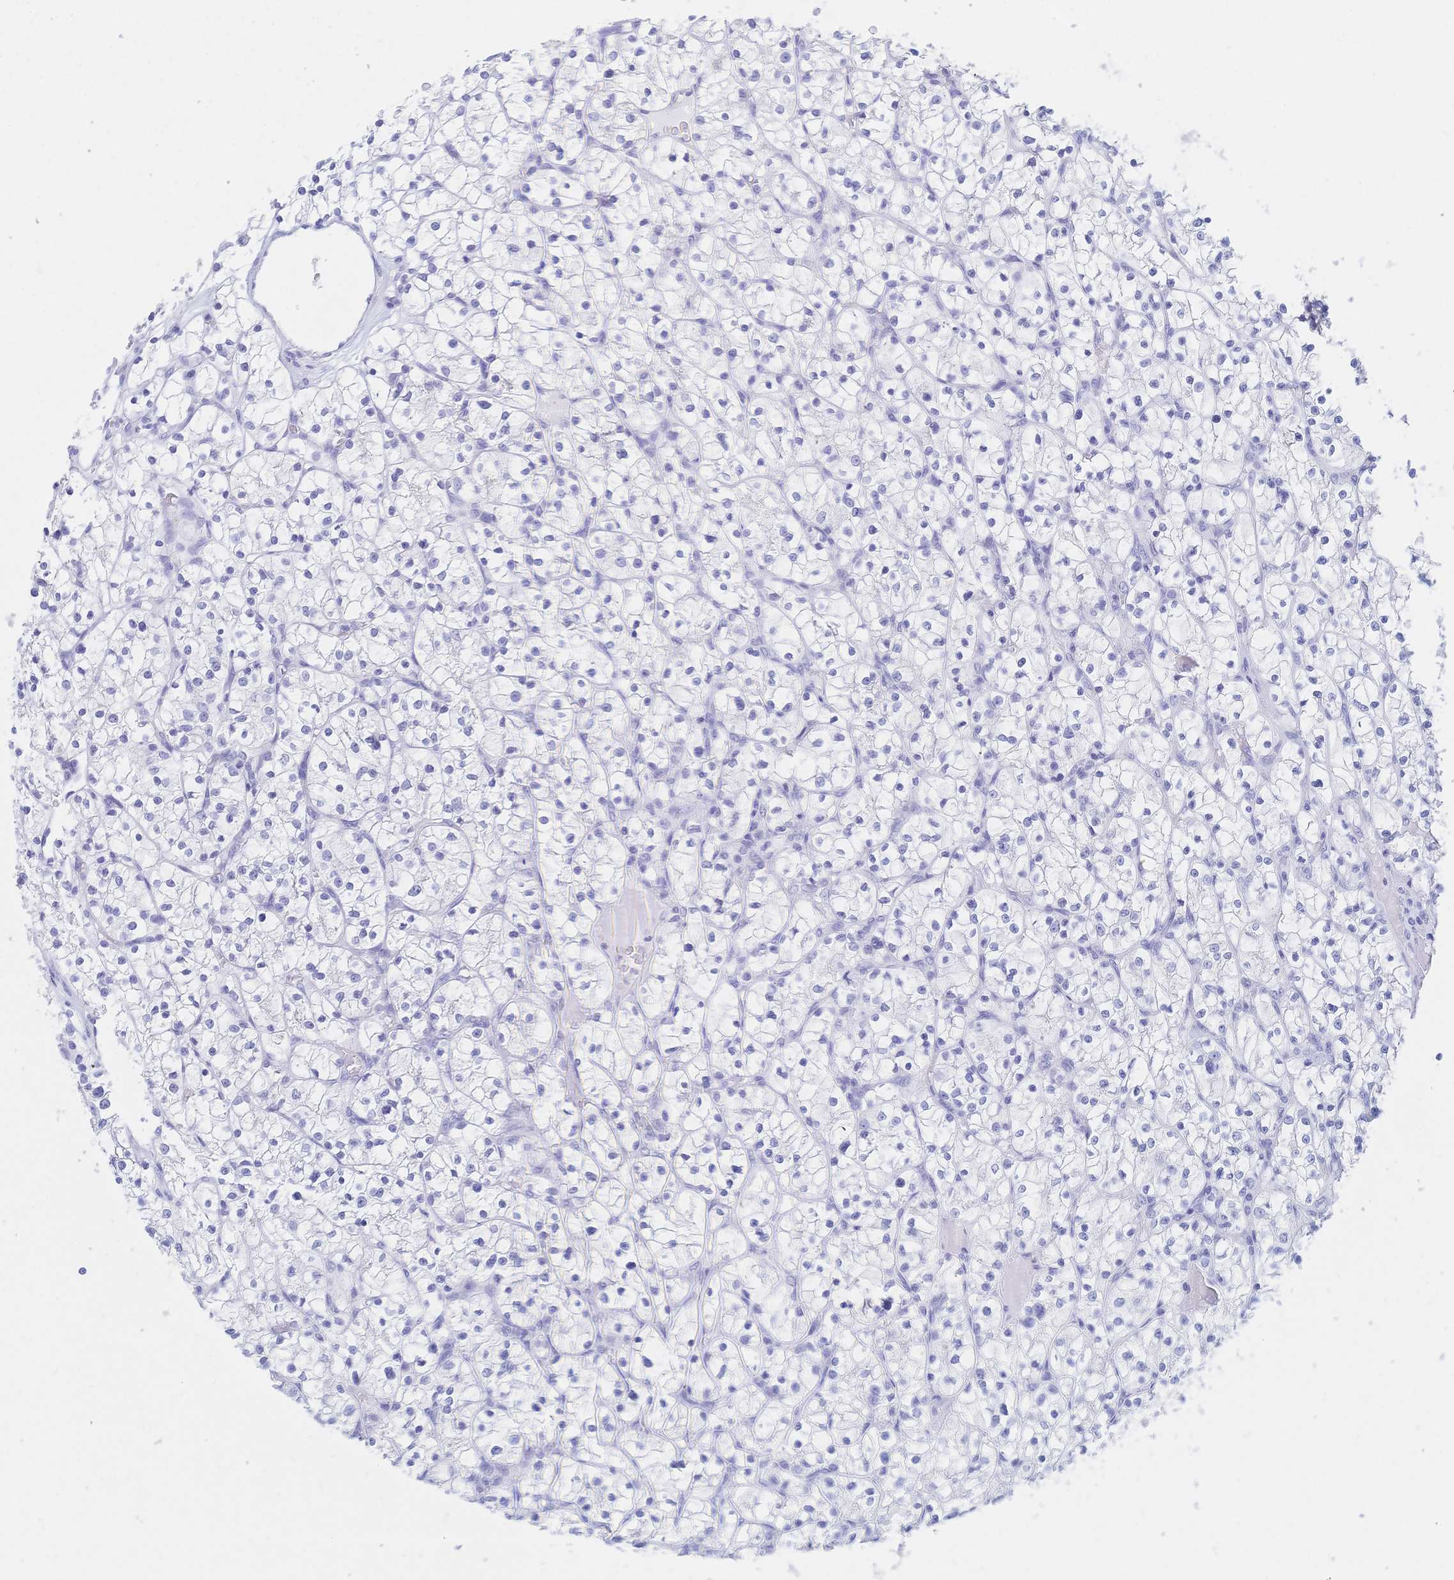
{"staining": {"intensity": "negative", "quantity": "none", "location": "none"}, "tissue": "renal cancer", "cell_type": "Tumor cells", "image_type": "cancer", "snomed": [{"axis": "morphology", "description": "Adenocarcinoma, NOS"}, {"axis": "topography", "description": "Kidney"}], "caption": "Immunohistochemistry (IHC) of renal cancer reveals no staining in tumor cells.", "gene": "MEP1B", "patient": {"sex": "female", "age": 64}}